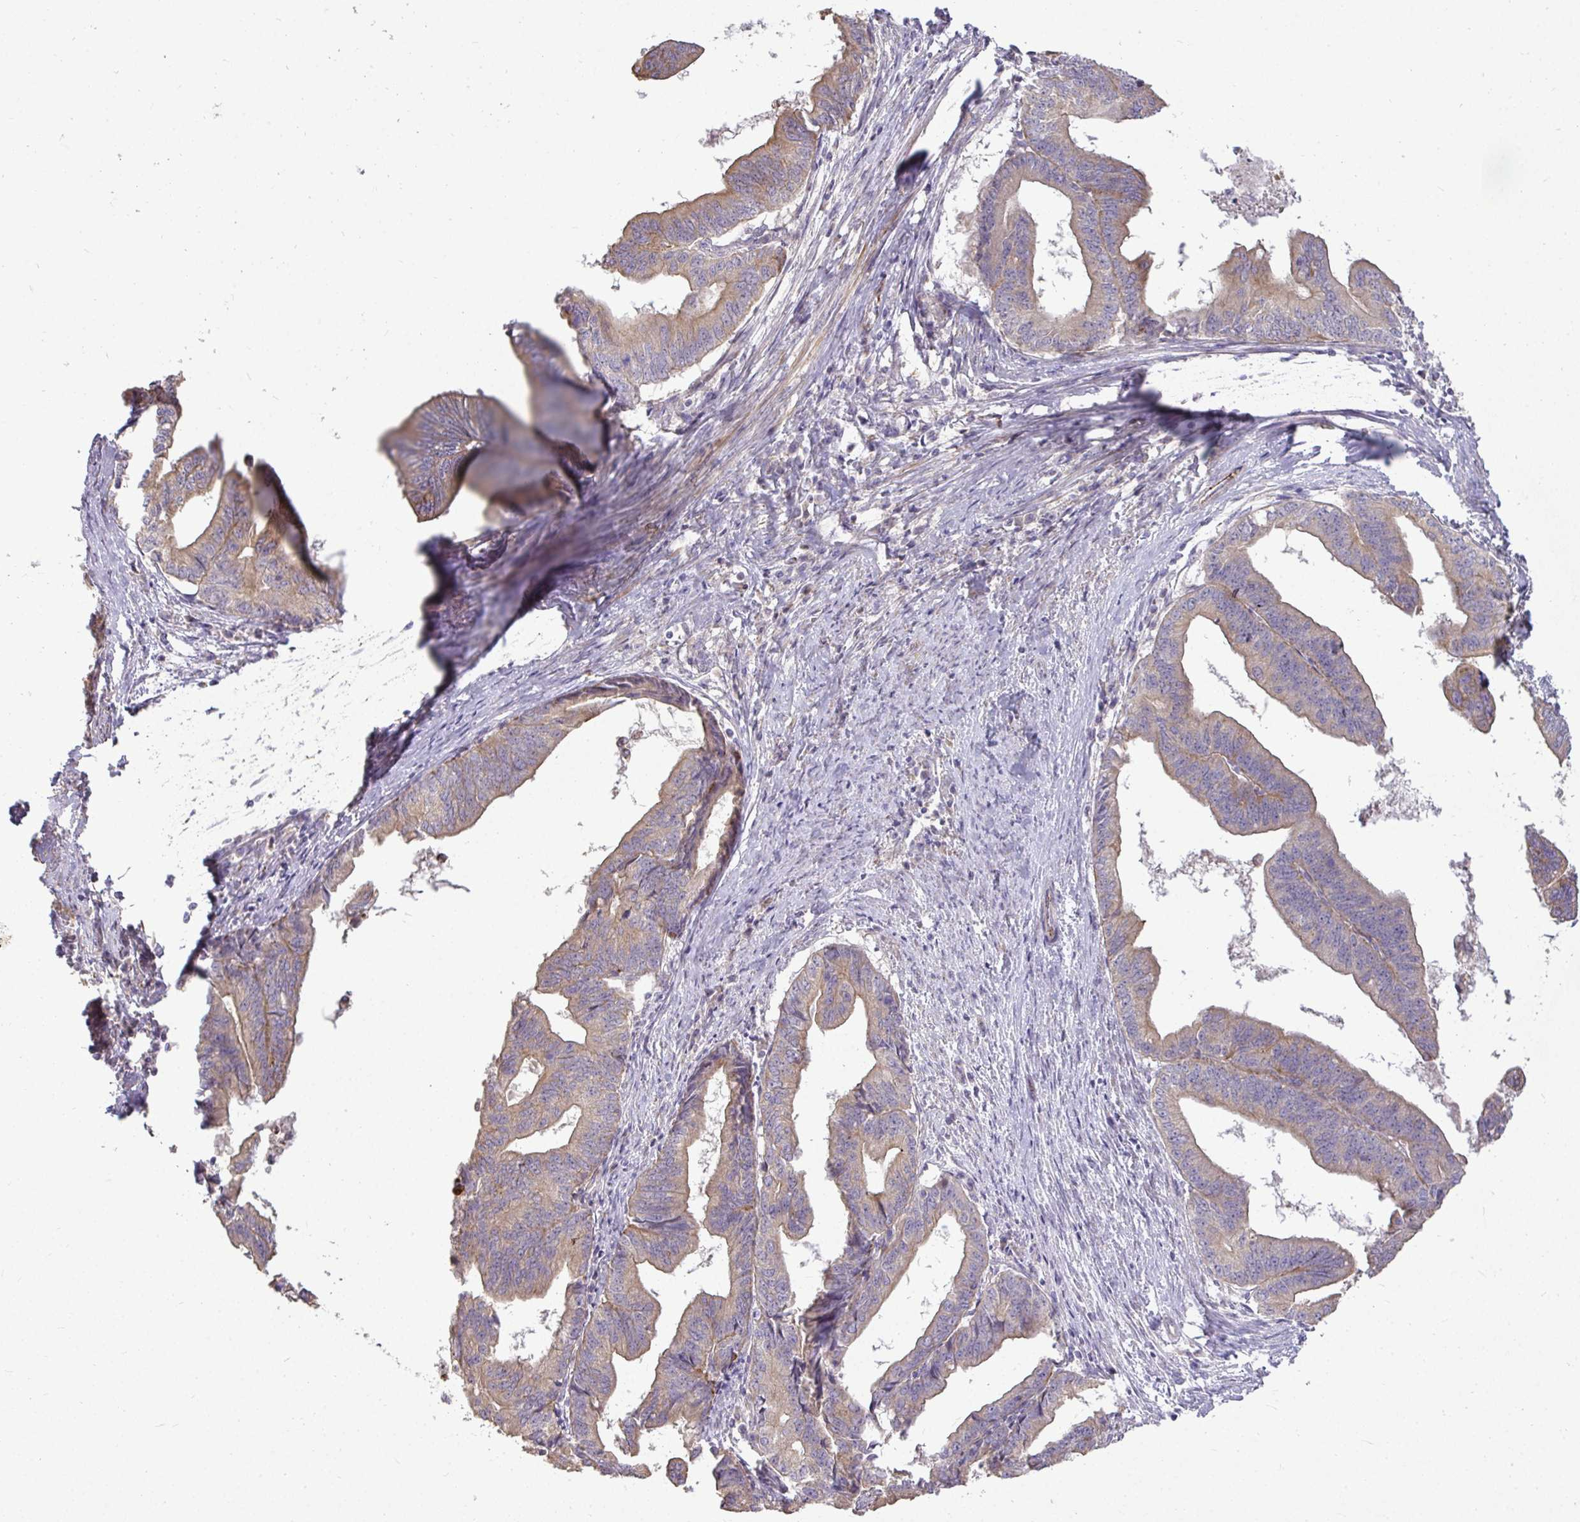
{"staining": {"intensity": "moderate", "quantity": "25%-75%", "location": "cytoplasmic/membranous"}, "tissue": "endometrial cancer", "cell_type": "Tumor cells", "image_type": "cancer", "snomed": [{"axis": "morphology", "description": "Adenocarcinoma, NOS"}, {"axis": "topography", "description": "Endometrium"}], "caption": "Protein staining of endometrial adenocarcinoma tissue displays moderate cytoplasmic/membranous staining in about 25%-75% of tumor cells.", "gene": "STRIP1", "patient": {"sex": "female", "age": 65}}